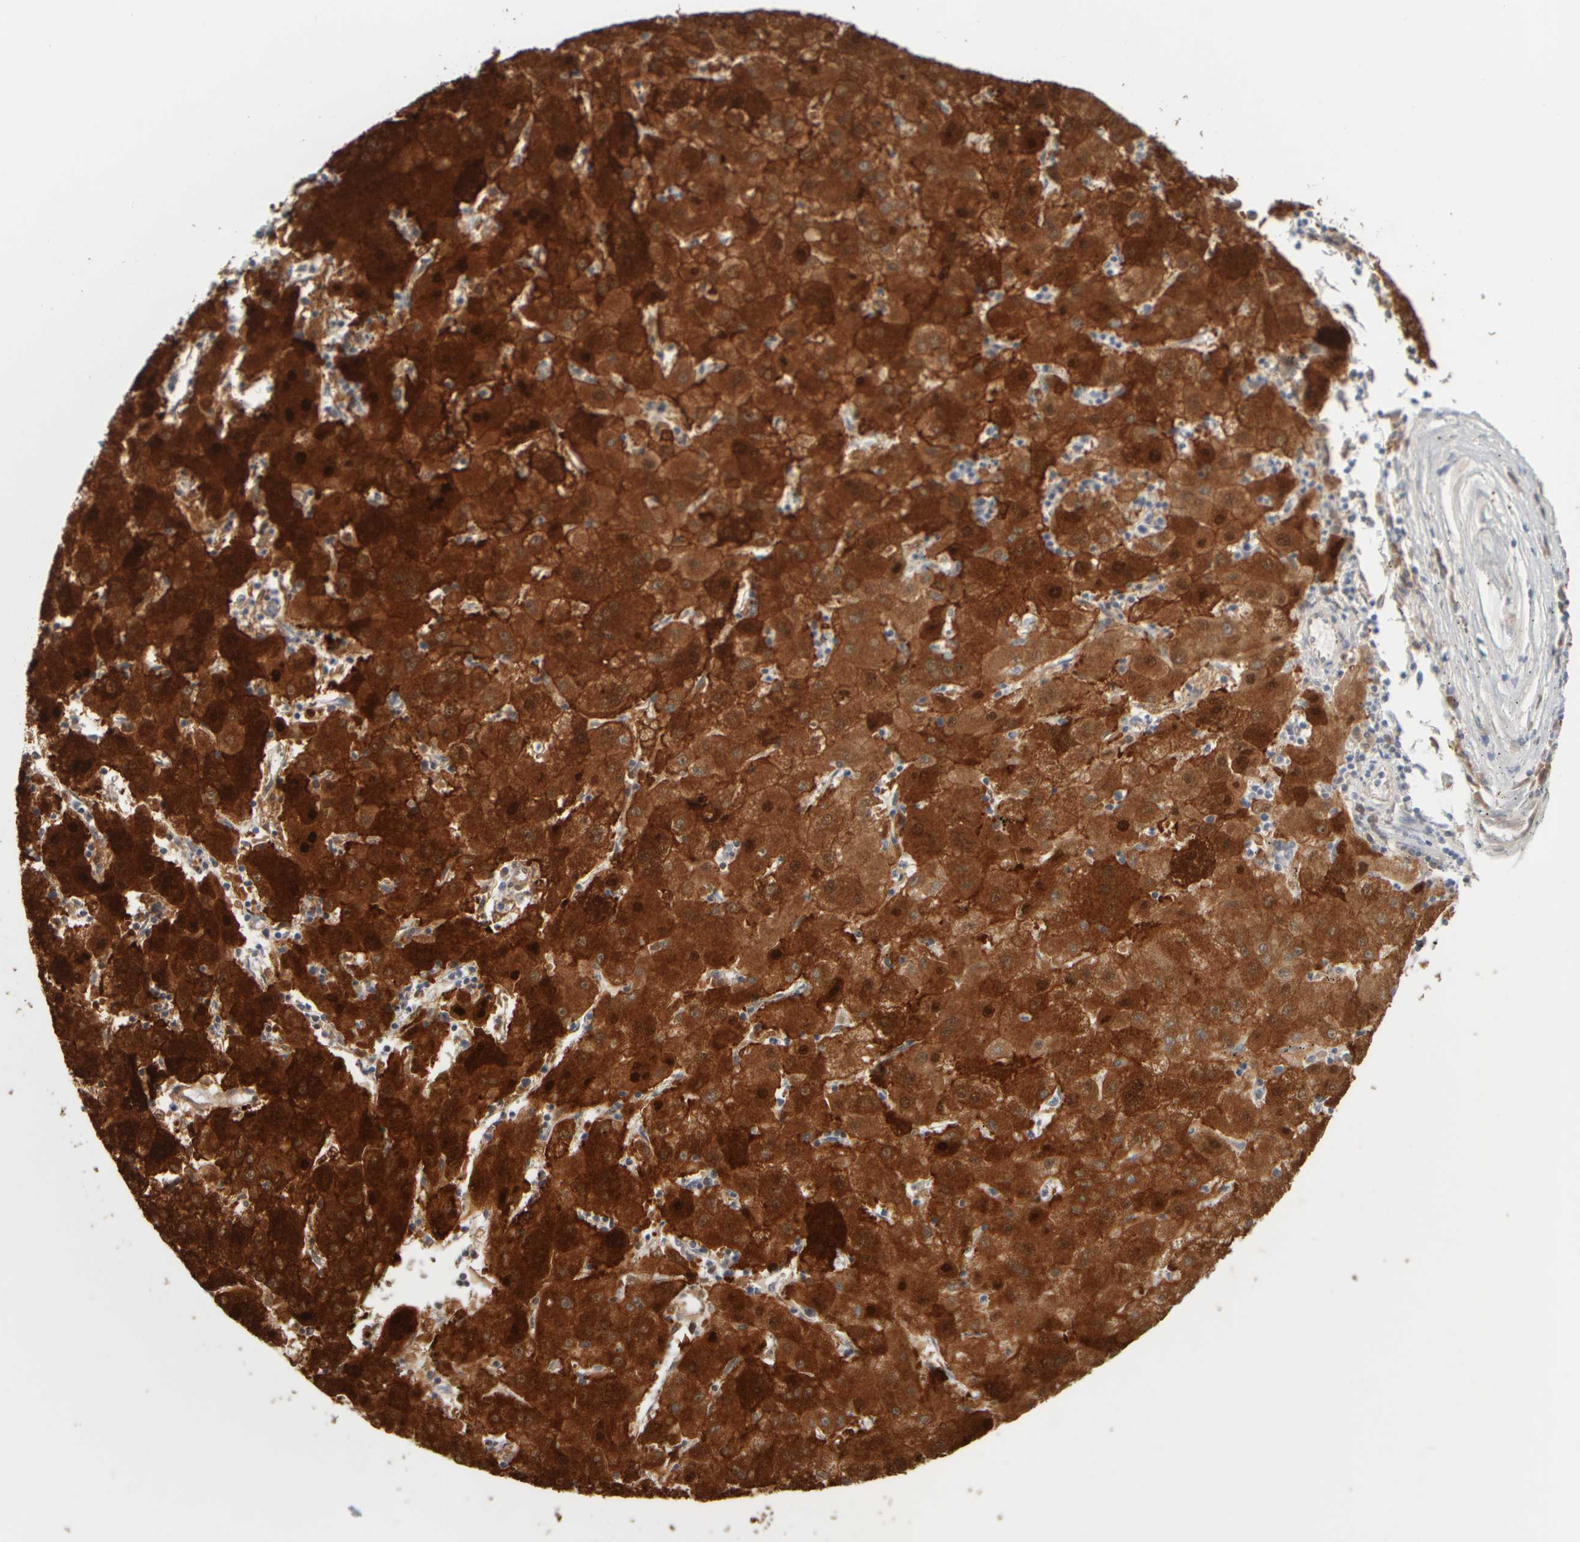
{"staining": {"intensity": "strong", "quantity": ">75%", "location": "cytoplasmic/membranous,nuclear"}, "tissue": "liver cancer", "cell_type": "Tumor cells", "image_type": "cancer", "snomed": [{"axis": "morphology", "description": "Carcinoma, Hepatocellular, NOS"}, {"axis": "topography", "description": "Liver"}], "caption": "Tumor cells display high levels of strong cytoplasmic/membranous and nuclear staining in about >75% of cells in liver cancer.", "gene": "DCXR", "patient": {"sex": "male", "age": 72}}